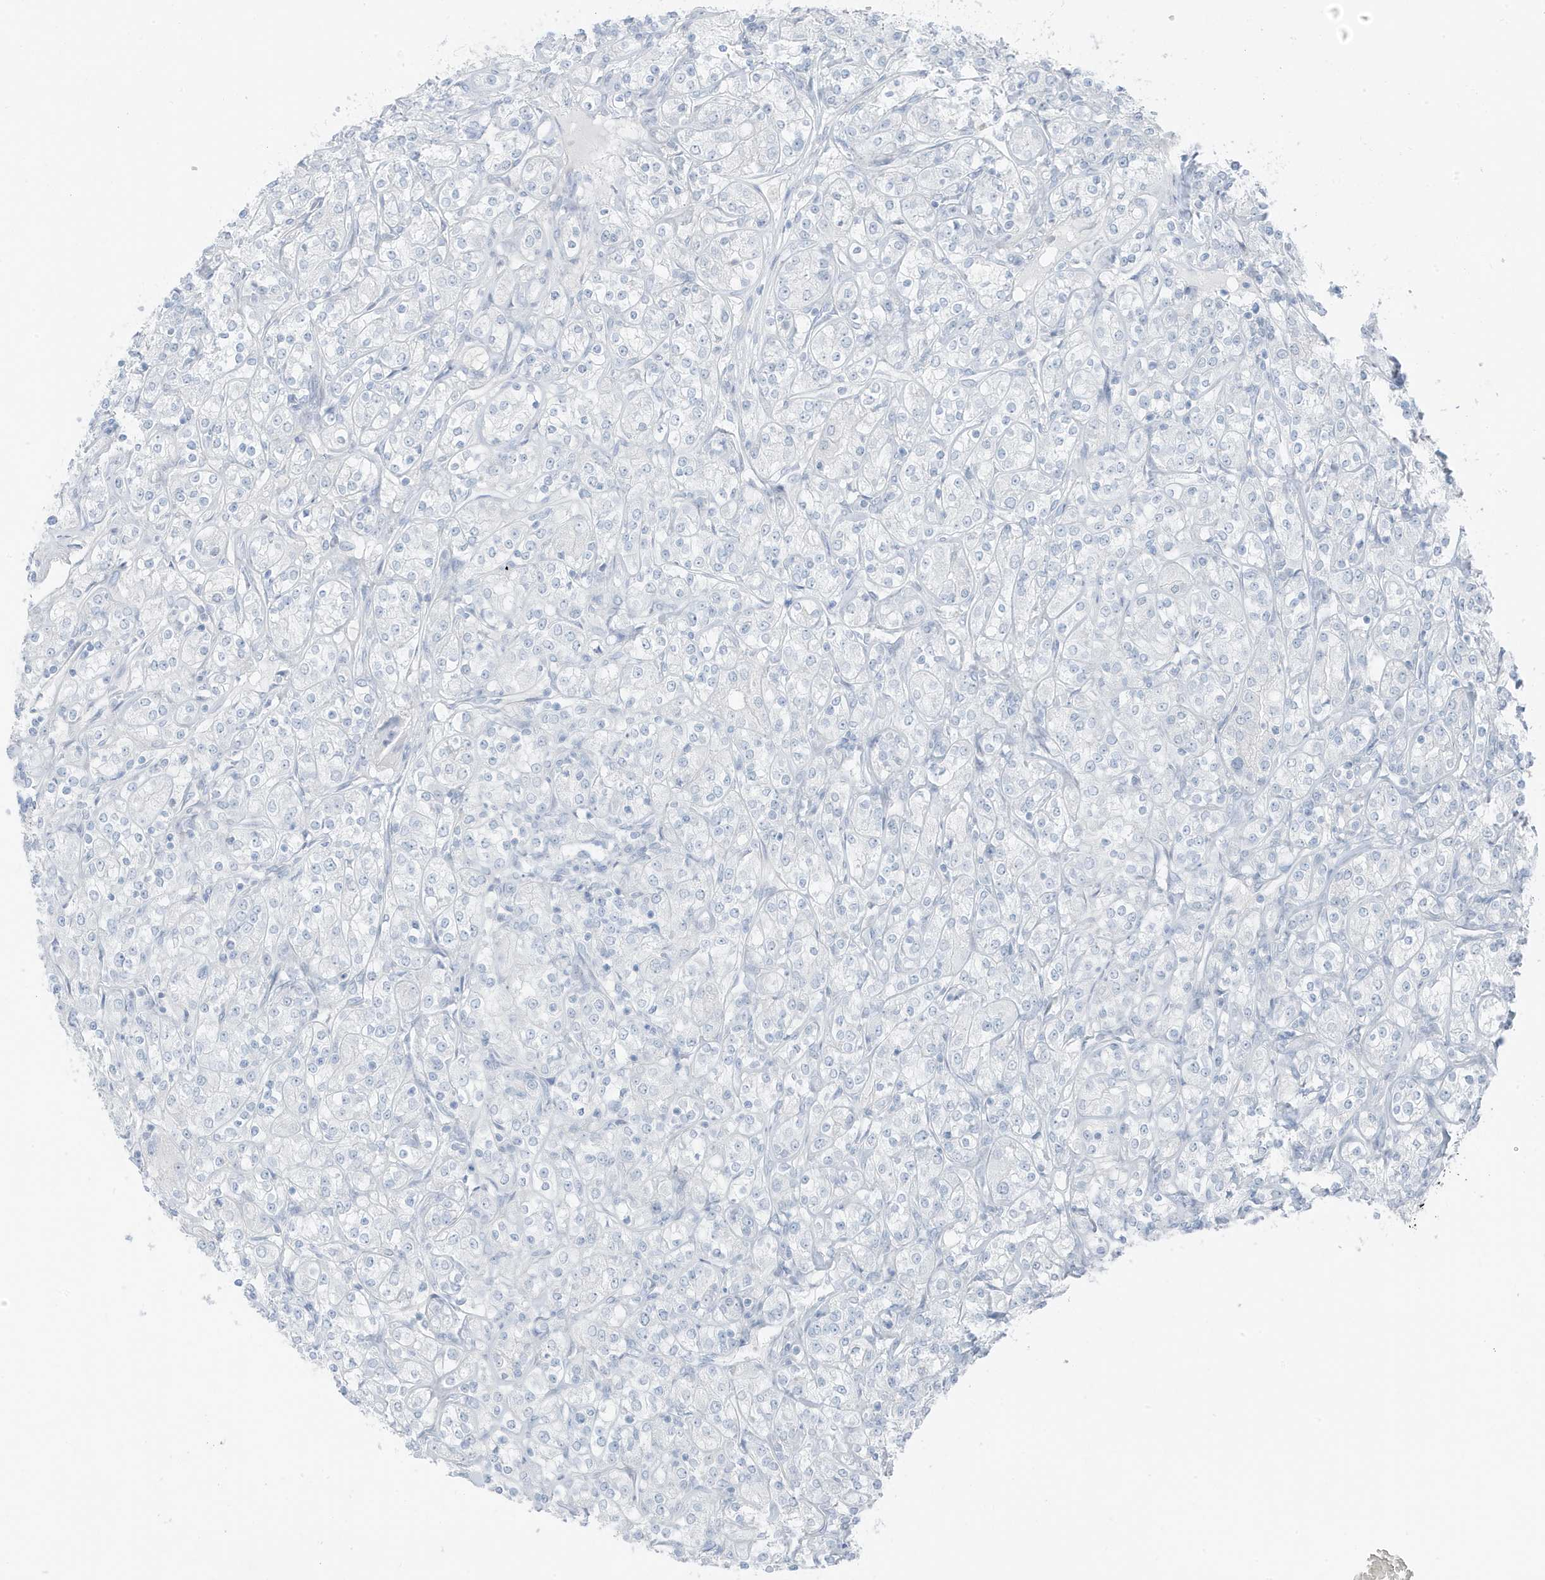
{"staining": {"intensity": "negative", "quantity": "none", "location": "none"}, "tissue": "renal cancer", "cell_type": "Tumor cells", "image_type": "cancer", "snomed": [{"axis": "morphology", "description": "Adenocarcinoma, NOS"}, {"axis": "topography", "description": "Kidney"}], "caption": "Protein analysis of adenocarcinoma (renal) reveals no significant staining in tumor cells.", "gene": "ZFP64", "patient": {"sex": "male", "age": 77}}